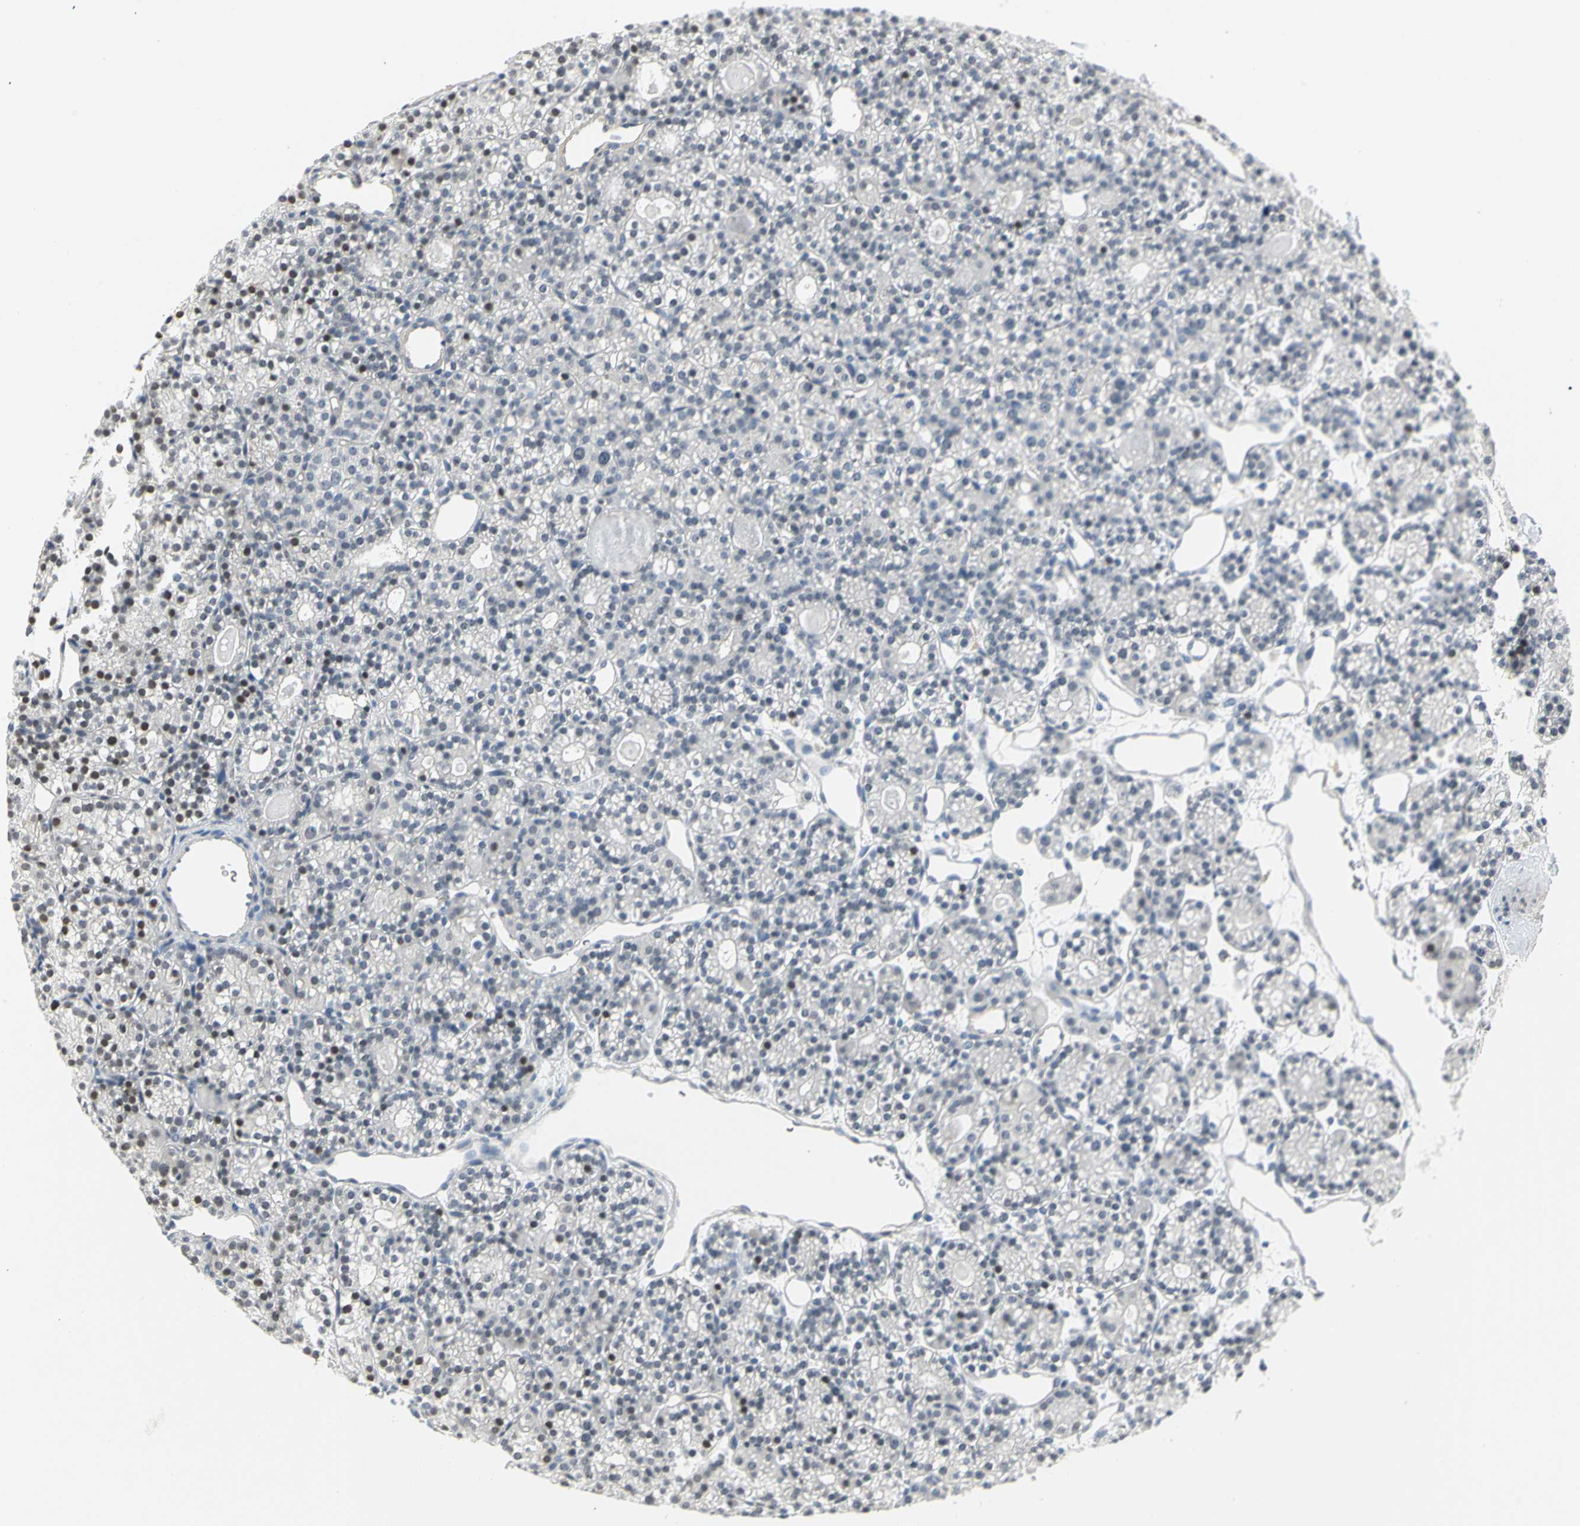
{"staining": {"intensity": "moderate", "quantity": "<25%", "location": "nuclear"}, "tissue": "parathyroid gland", "cell_type": "Glandular cells", "image_type": "normal", "snomed": [{"axis": "morphology", "description": "Normal tissue, NOS"}, {"axis": "topography", "description": "Parathyroid gland"}], "caption": "Protein staining exhibits moderate nuclear expression in about <25% of glandular cells in benign parathyroid gland. (Brightfield microscopy of DAB IHC at high magnification).", "gene": "IMPG2", "patient": {"sex": "female", "age": 64}}